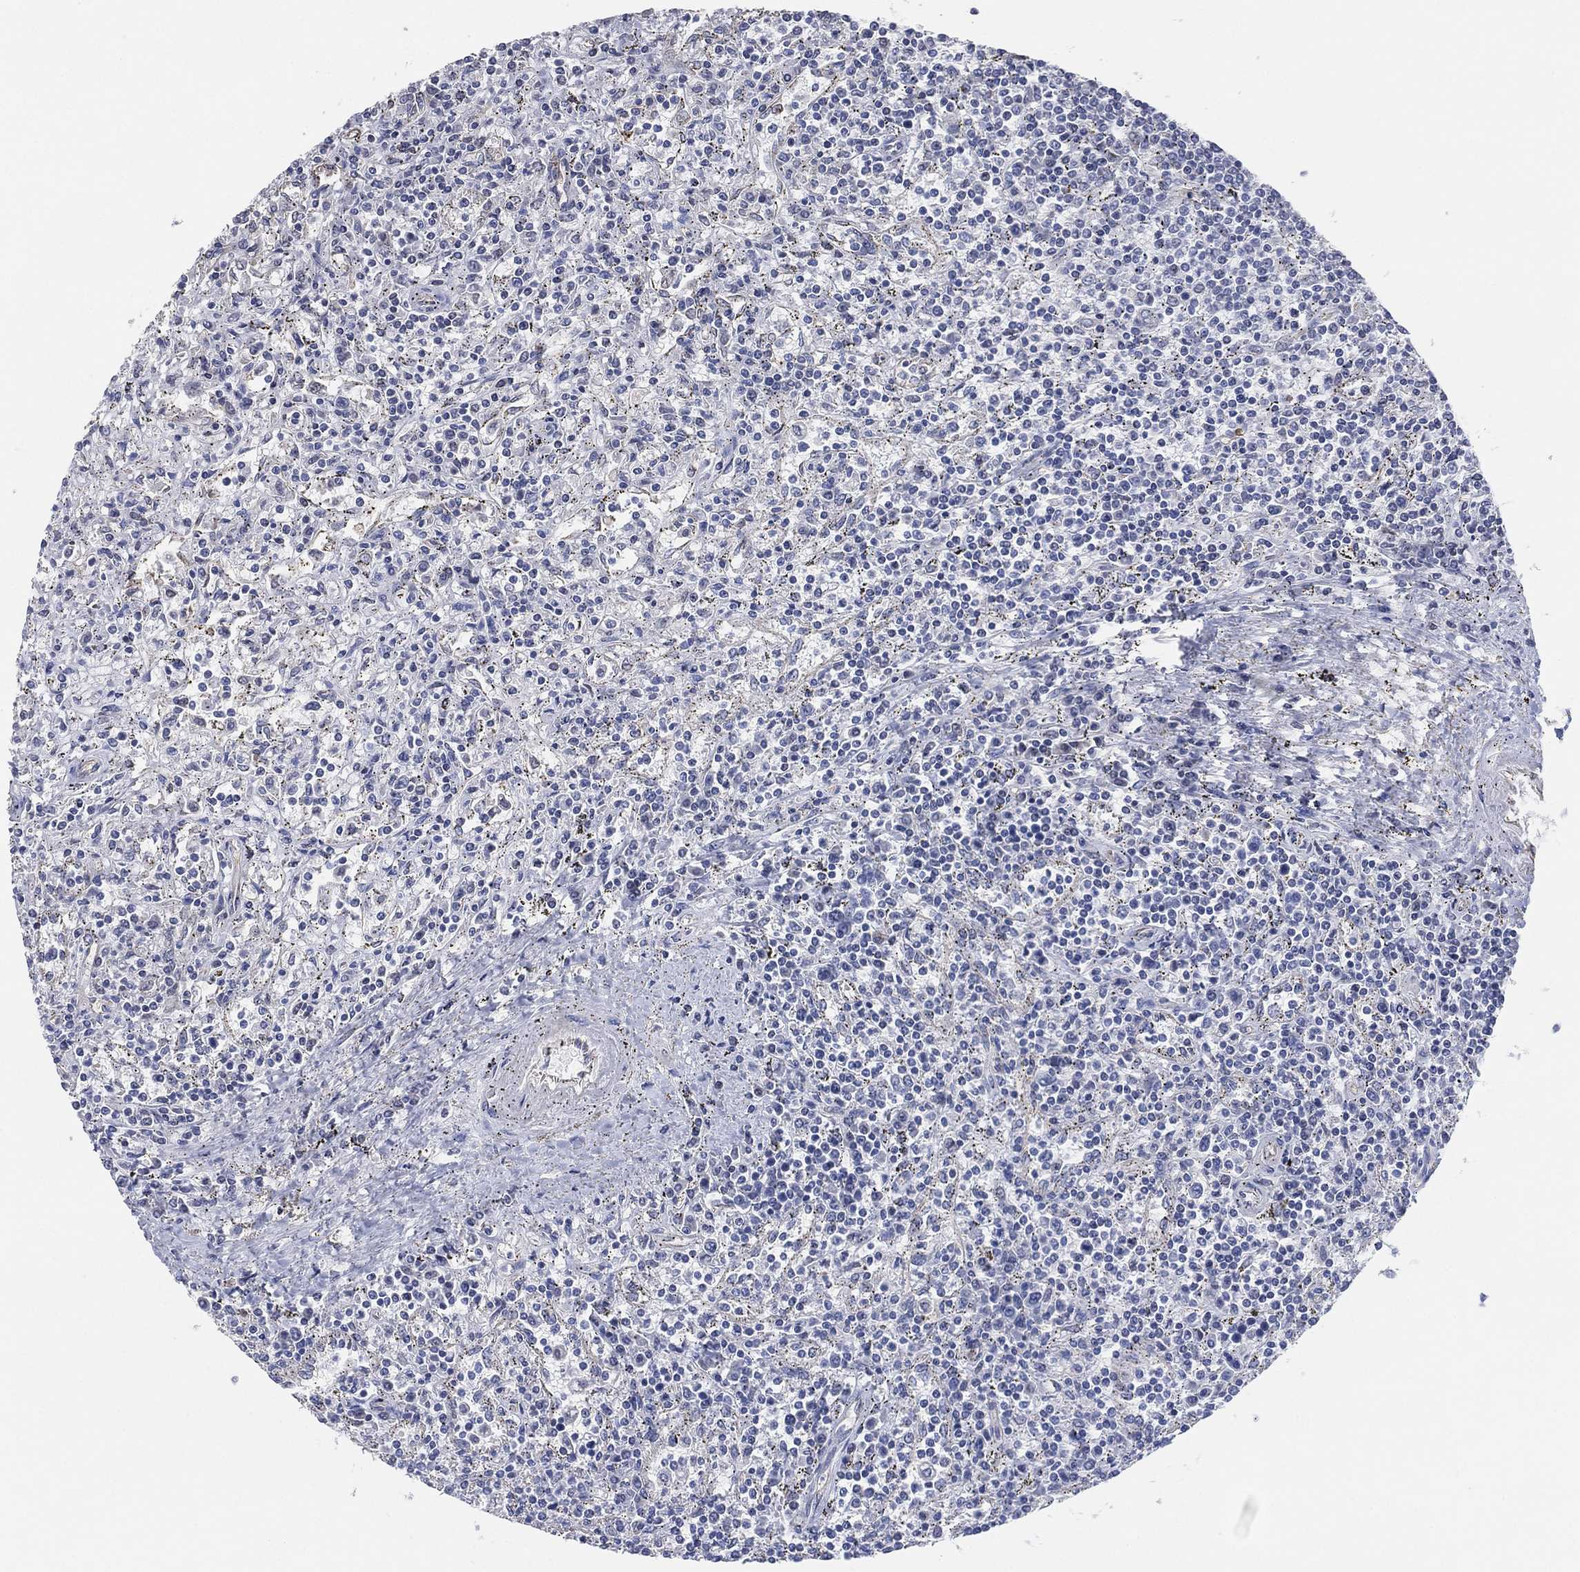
{"staining": {"intensity": "negative", "quantity": "none", "location": "none"}, "tissue": "lymphoma", "cell_type": "Tumor cells", "image_type": "cancer", "snomed": [{"axis": "morphology", "description": "Malignant lymphoma, non-Hodgkin's type, Low grade"}, {"axis": "topography", "description": "Spleen"}], "caption": "Histopathology image shows no protein staining in tumor cells of low-grade malignant lymphoma, non-Hodgkin's type tissue.", "gene": "CFTR", "patient": {"sex": "male", "age": 62}}